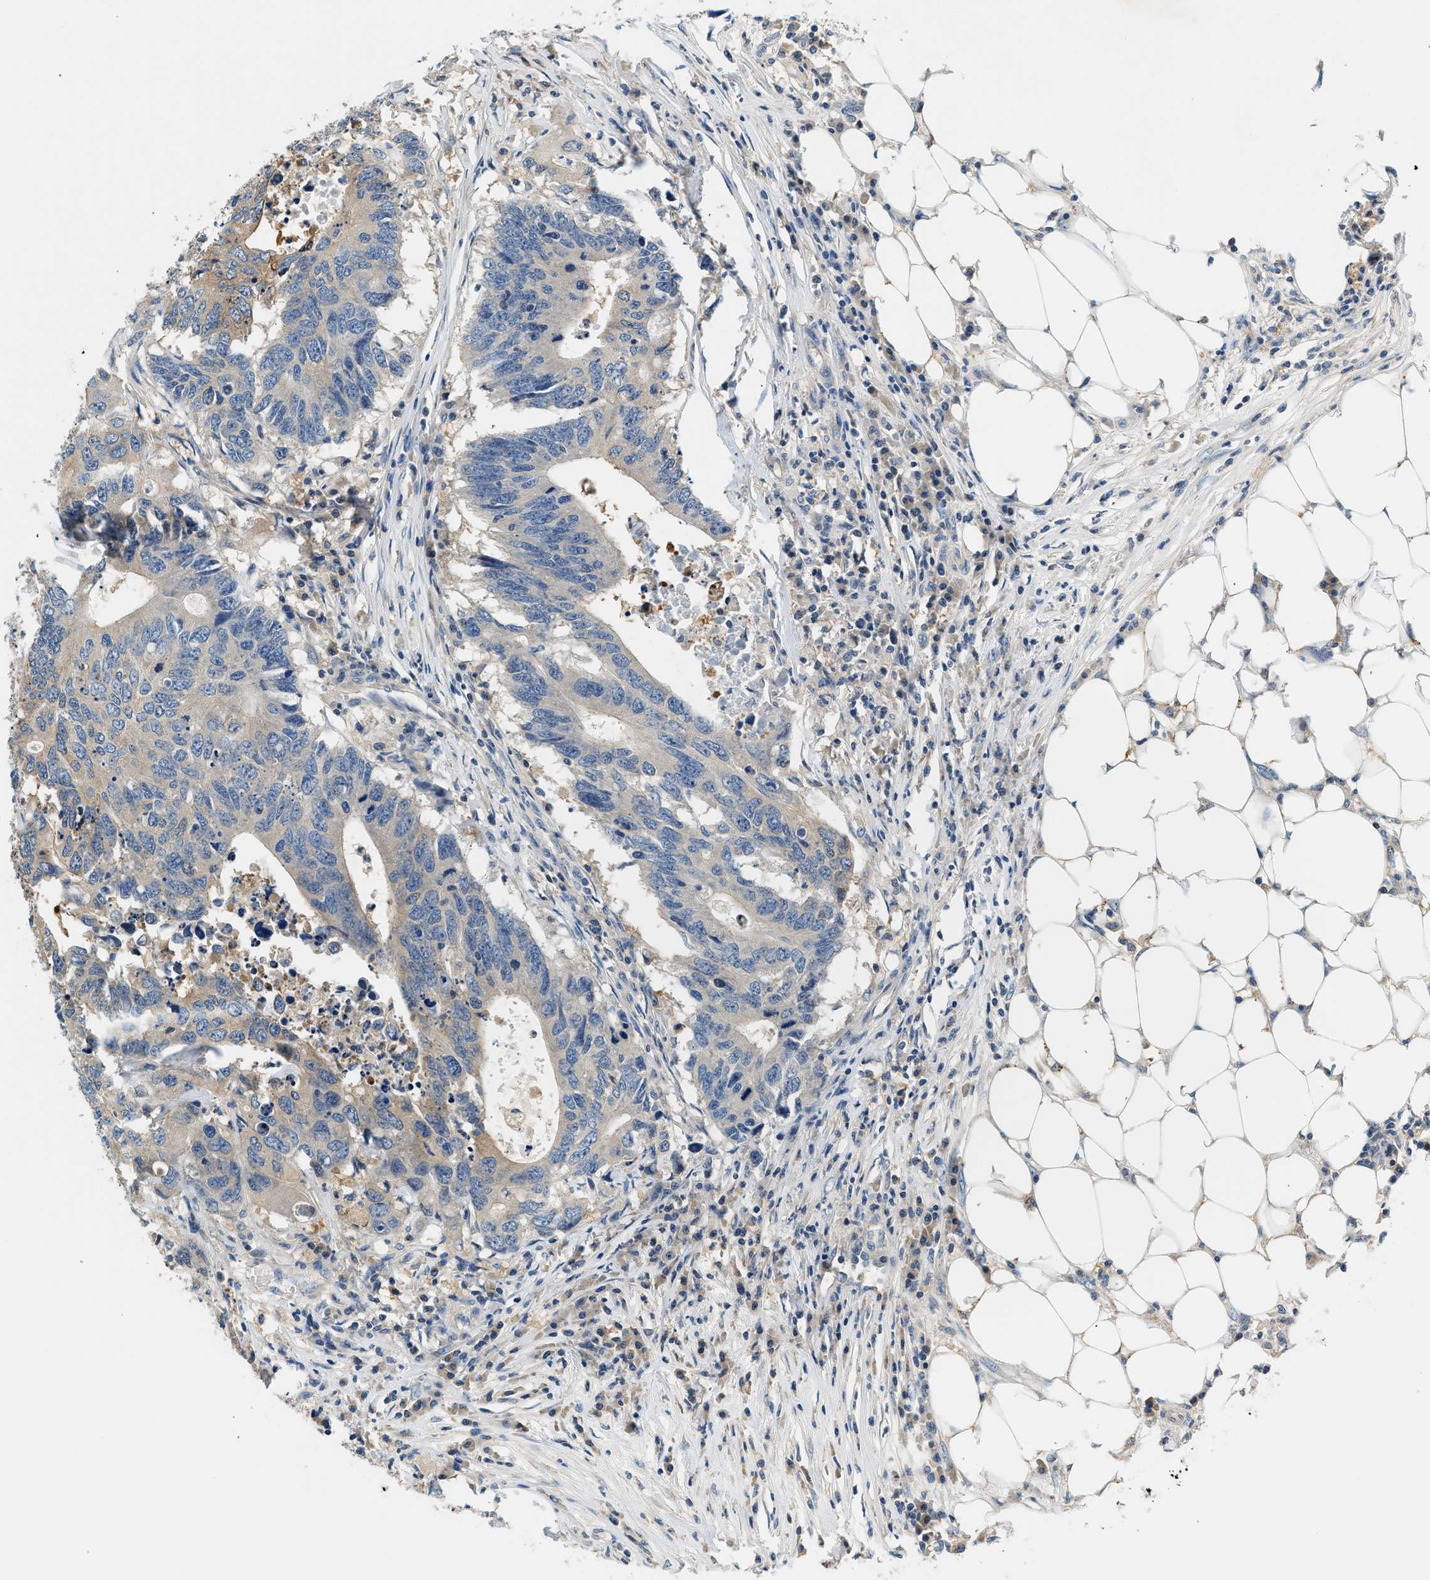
{"staining": {"intensity": "weak", "quantity": "25%-75%", "location": "cytoplasmic/membranous"}, "tissue": "colorectal cancer", "cell_type": "Tumor cells", "image_type": "cancer", "snomed": [{"axis": "morphology", "description": "Adenocarcinoma, NOS"}, {"axis": "topography", "description": "Colon"}], "caption": "This is an image of immunohistochemistry (IHC) staining of colorectal cancer (adenocarcinoma), which shows weak staining in the cytoplasmic/membranous of tumor cells.", "gene": "SLC35E1", "patient": {"sex": "male", "age": 71}}